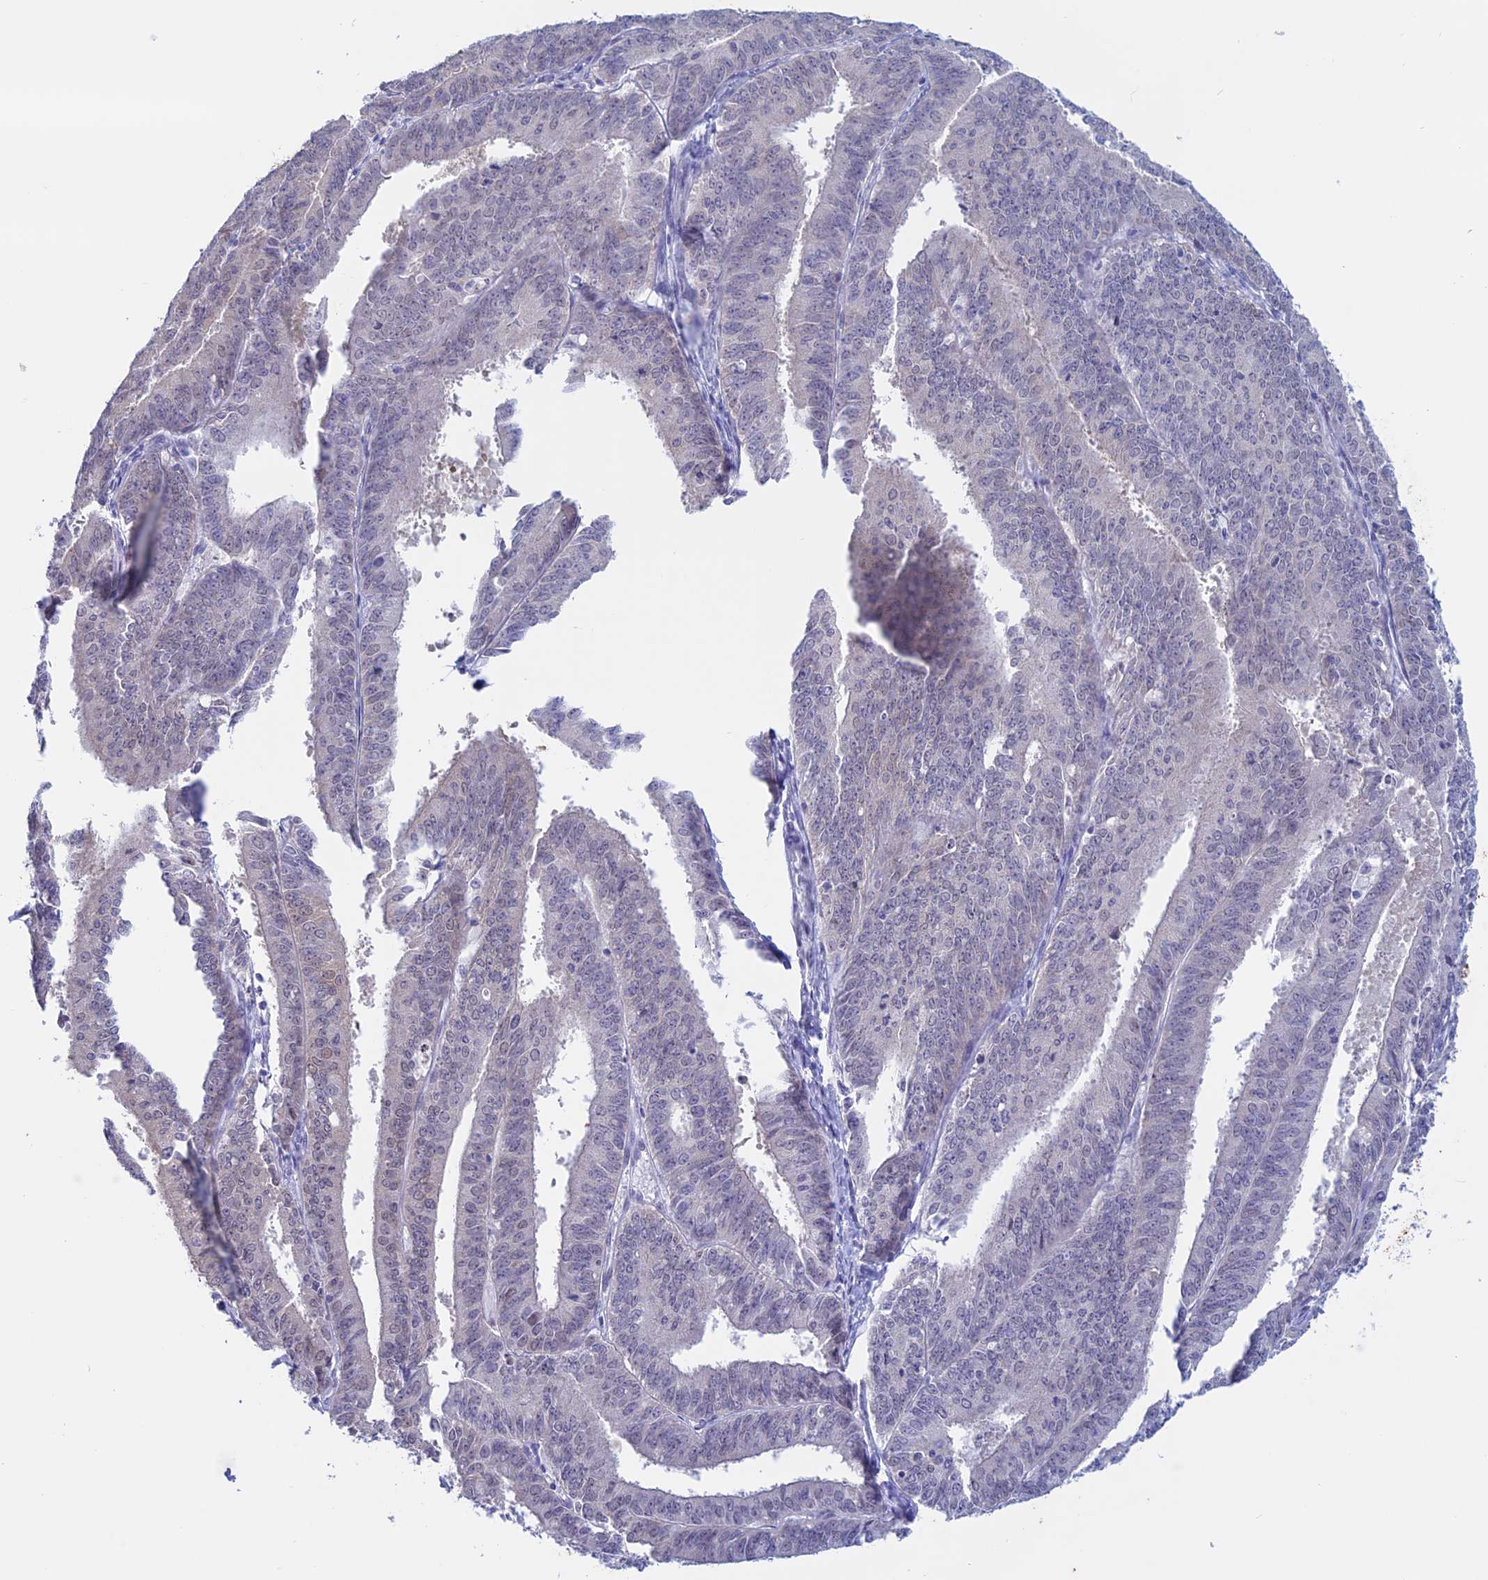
{"staining": {"intensity": "negative", "quantity": "none", "location": "none"}, "tissue": "endometrial cancer", "cell_type": "Tumor cells", "image_type": "cancer", "snomed": [{"axis": "morphology", "description": "Adenocarcinoma, NOS"}, {"axis": "topography", "description": "Endometrium"}], "caption": "Endometrial cancer stained for a protein using immunohistochemistry (IHC) shows no expression tumor cells.", "gene": "LHFPL2", "patient": {"sex": "female", "age": 73}}